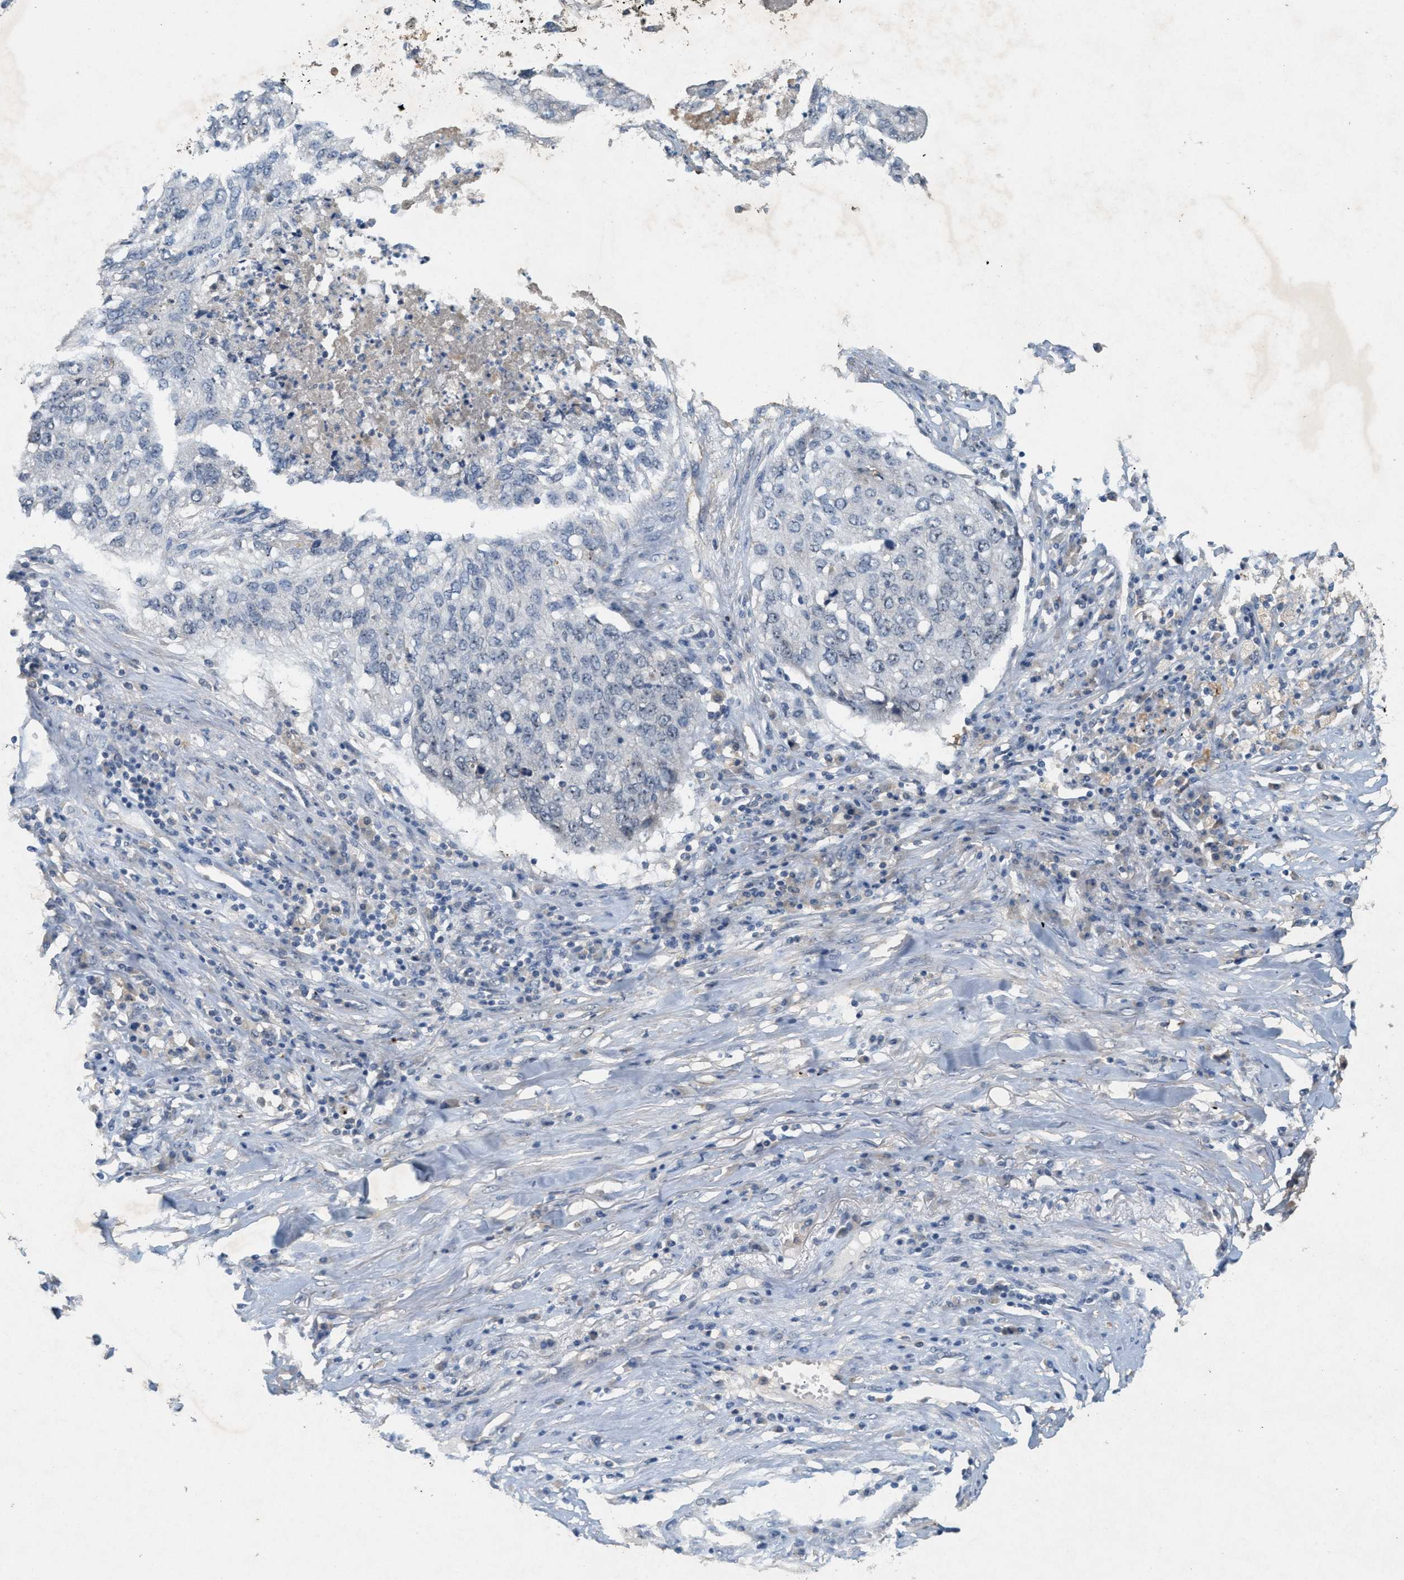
{"staining": {"intensity": "negative", "quantity": "none", "location": "none"}, "tissue": "lung cancer", "cell_type": "Tumor cells", "image_type": "cancer", "snomed": [{"axis": "morphology", "description": "Squamous cell carcinoma, NOS"}, {"axis": "topography", "description": "Lung"}], "caption": "A high-resolution photomicrograph shows immunohistochemistry (IHC) staining of lung cancer, which displays no significant positivity in tumor cells.", "gene": "DCAF7", "patient": {"sex": "female", "age": 63}}